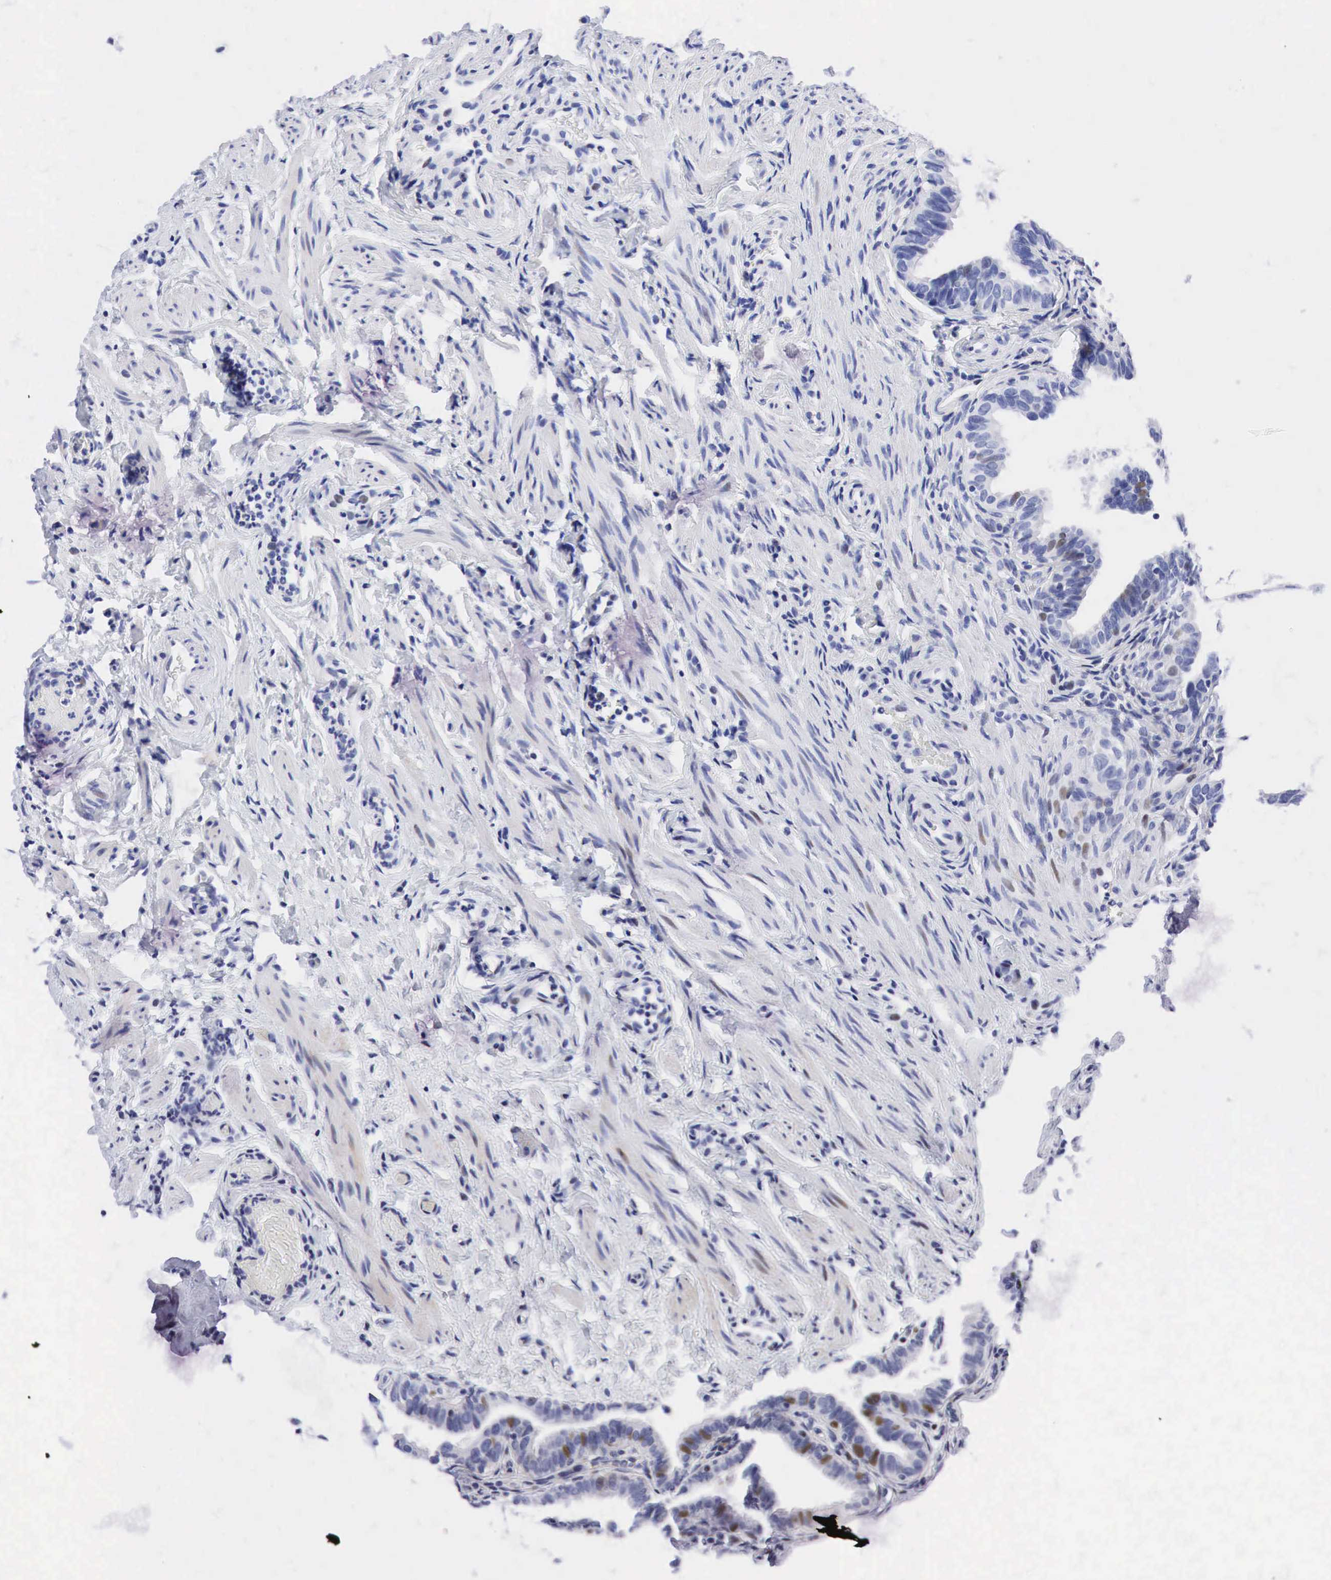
{"staining": {"intensity": "weak", "quantity": "<25%", "location": "nuclear"}, "tissue": "fallopian tube", "cell_type": "Glandular cells", "image_type": "normal", "snomed": [{"axis": "morphology", "description": "Normal tissue, NOS"}, {"axis": "topography", "description": "Fallopian tube"}], "caption": "IHC micrograph of normal fallopian tube stained for a protein (brown), which displays no positivity in glandular cells. The staining is performed using DAB (3,3'-diaminobenzidine) brown chromogen with nuclei counter-stained in using hematoxylin.", "gene": "PTH", "patient": {"sex": "female", "age": 41}}